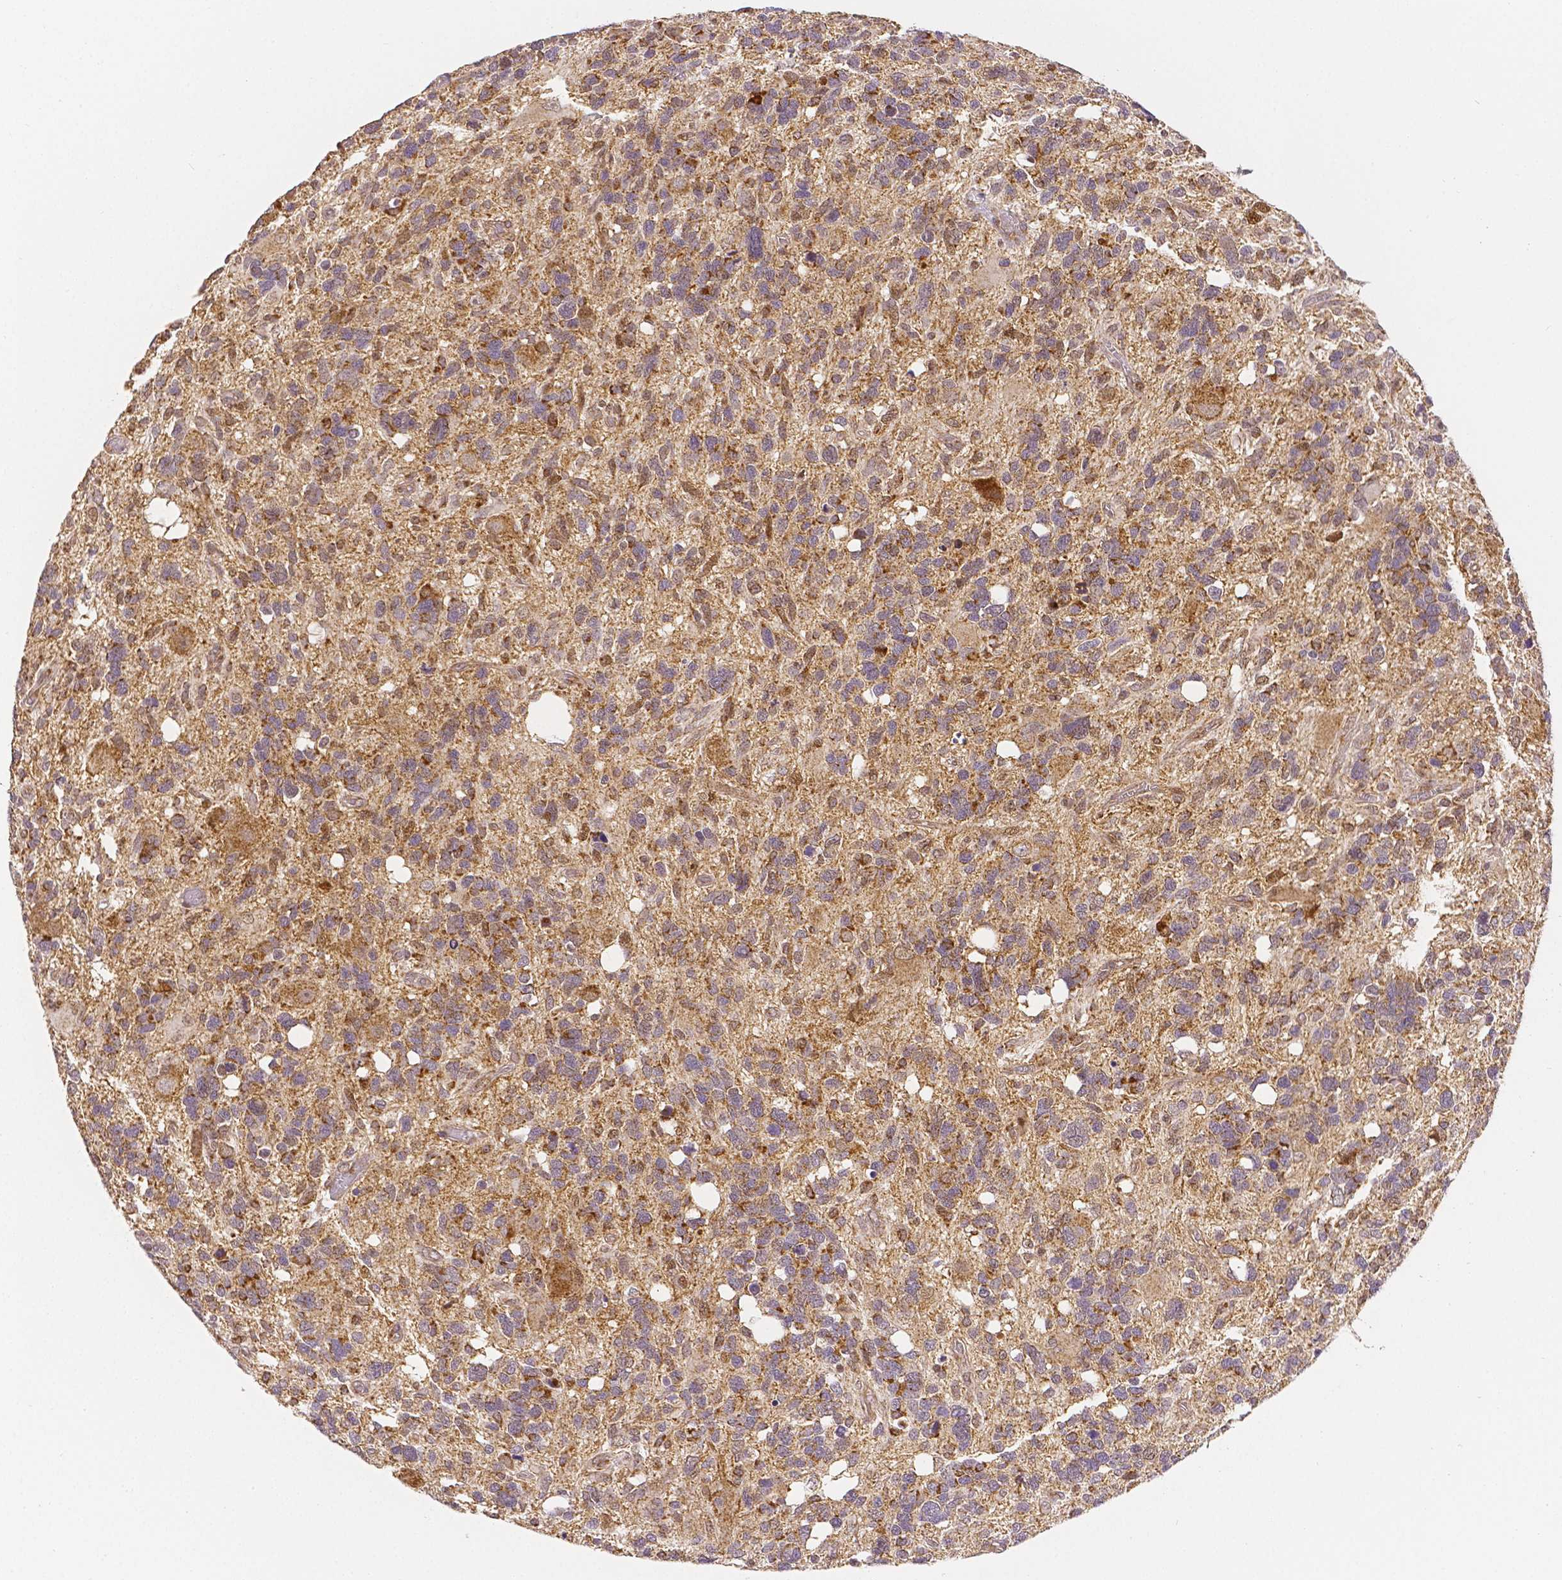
{"staining": {"intensity": "moderate", "quantity": "25%-75%", "location": "cytoplasmic/membranous,nuclear"}, "tissue": "glioma", "cell_type": "Tumor cells", "image_type": "cancer", "snomed": [{"axis": "morphology", "description": "Glioma, malignant, High grade"}, {"axis": "topography", "description": "Brain"}], "caption": "Protein staining of glioma tissue demonstrates moderate cytoplasmic/membranous and nuclear expression in approximately 25%-75% of tumor cells. The protein is shown in brown color, while the nuclei are stained blue.", "gene": "RHOT1", "patient": {"sex": "male", "age": 49}}